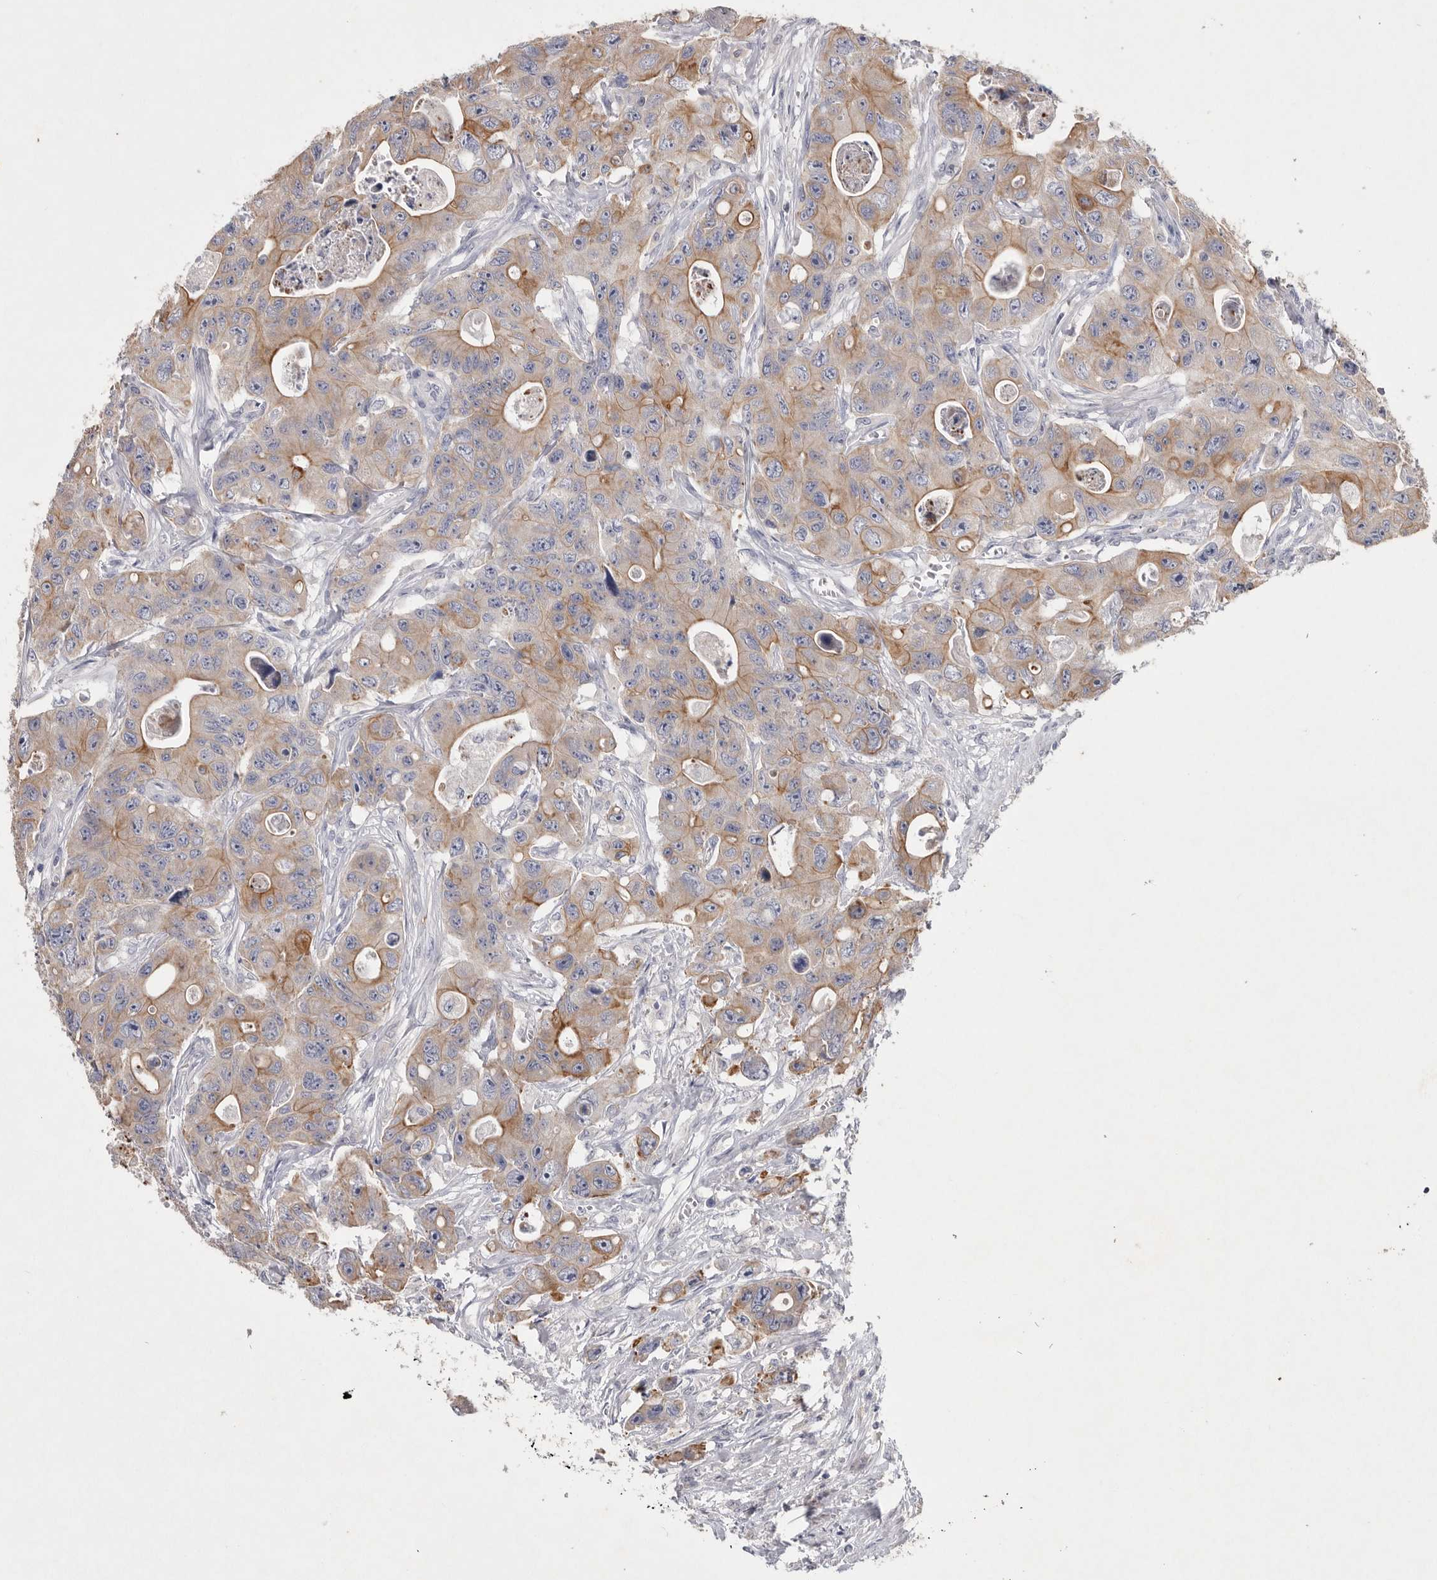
{"staining": {"intensity": "moderate", "quantity": "<25%", "location": "cytoplasmic/membranous"}, "tissue": "colorectal cancer", "cell_type": "Tumor cells", "image_type": "cancer", "snomed": [{"axis": "morphology", "description": "Adenocarcinoma, NOS"}, {"axis": "topography", "description": "Colon"}], "caption": "A photomicrograph of human colorectal adenocarcinoma stained for a protein reveals moderate cytoplasmic/membranous brown staining in tumor cells.", "gene": "TNFSF14", "patient": {"sex": "female", "age": 46}}